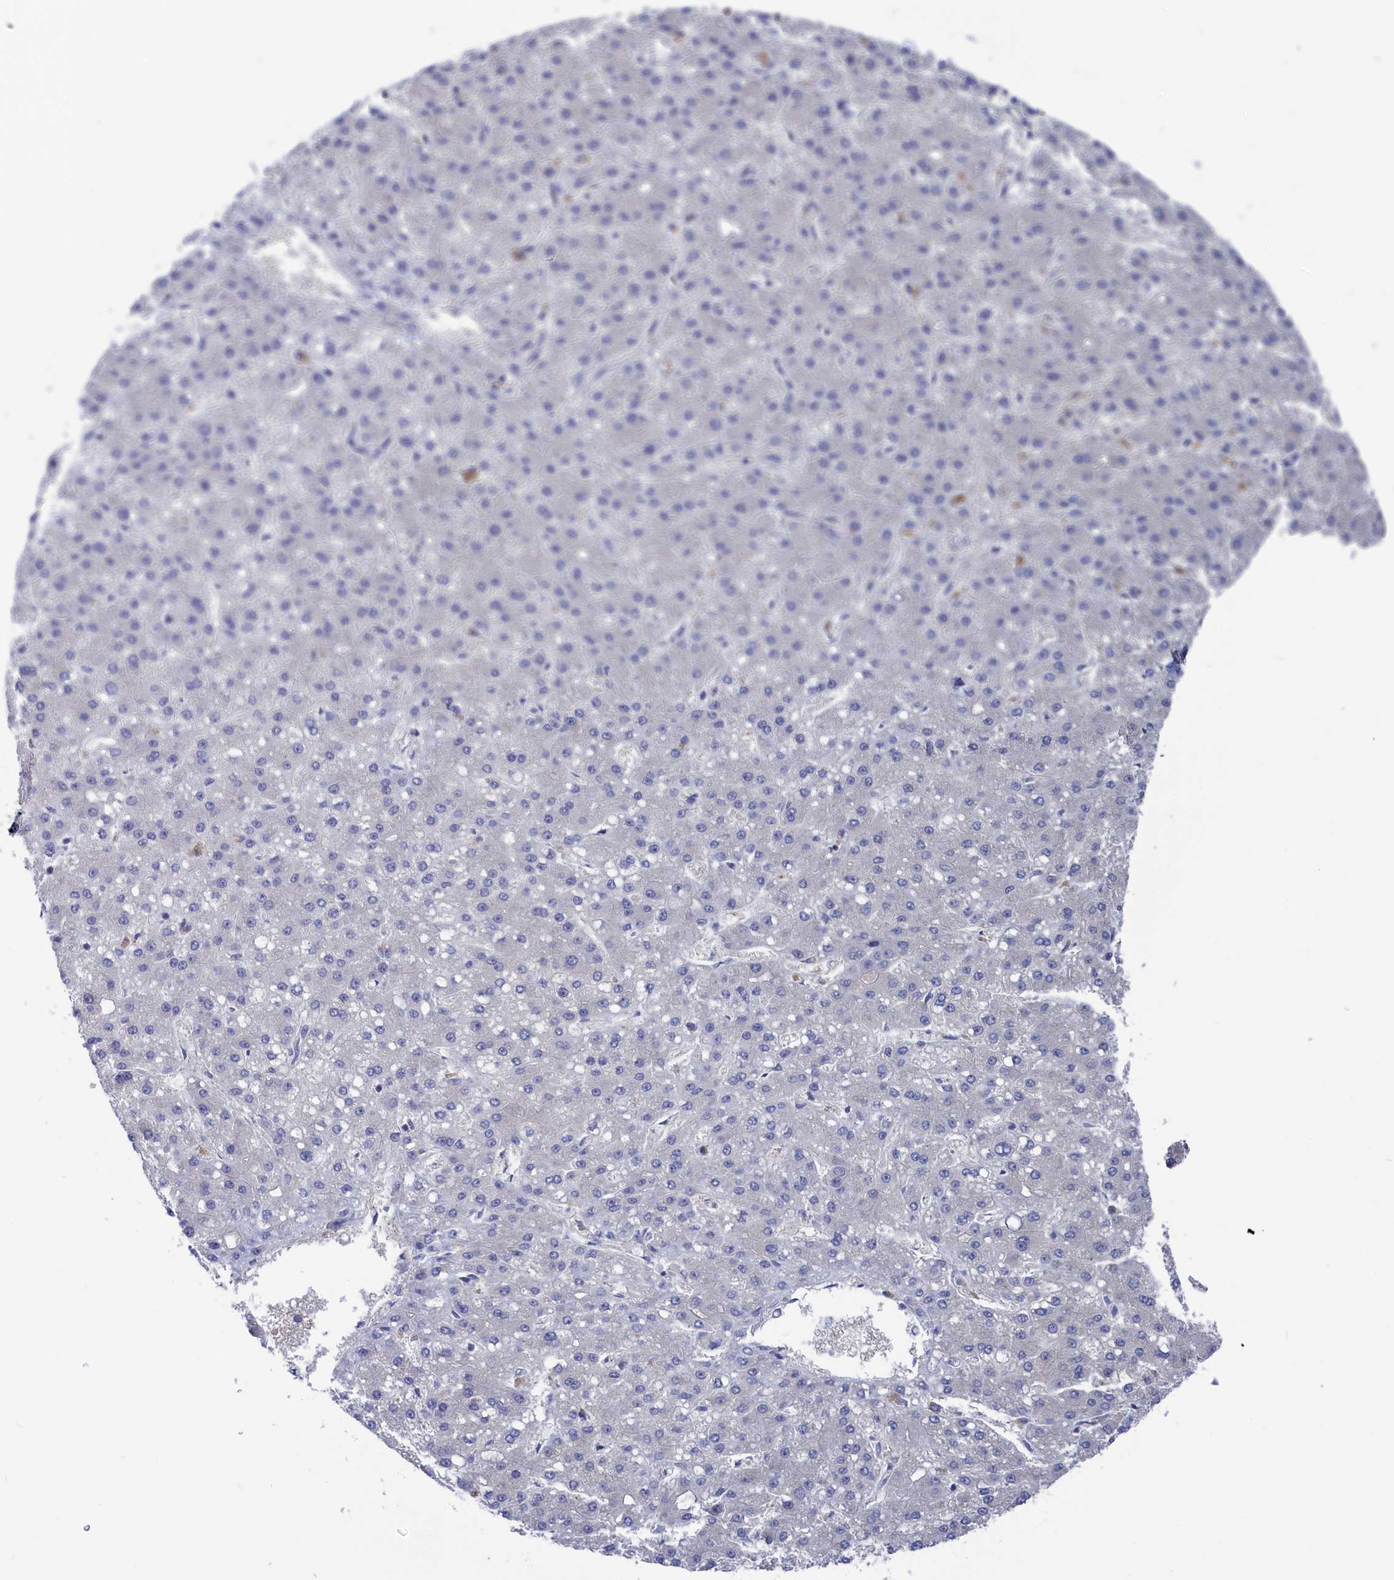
{"staining": {"intensity": "negative", "quantity": "none", "location": "none"}, "tissue": "liver cancer", "cell_type": "Tumor cells", "image_type": "cancer", "snomed": [{"axis": "morphology", "description": "Carcinoma, Hepatocellular, NOS"}, {"axis": "topography", "description": "Liver"}], "caption": "IHC of liver cancer (hepatocellular carcinoma) shows no staining in tumor cells.", "gene": "NUTF2", "patient": {"sex": "male", "age": 67}}